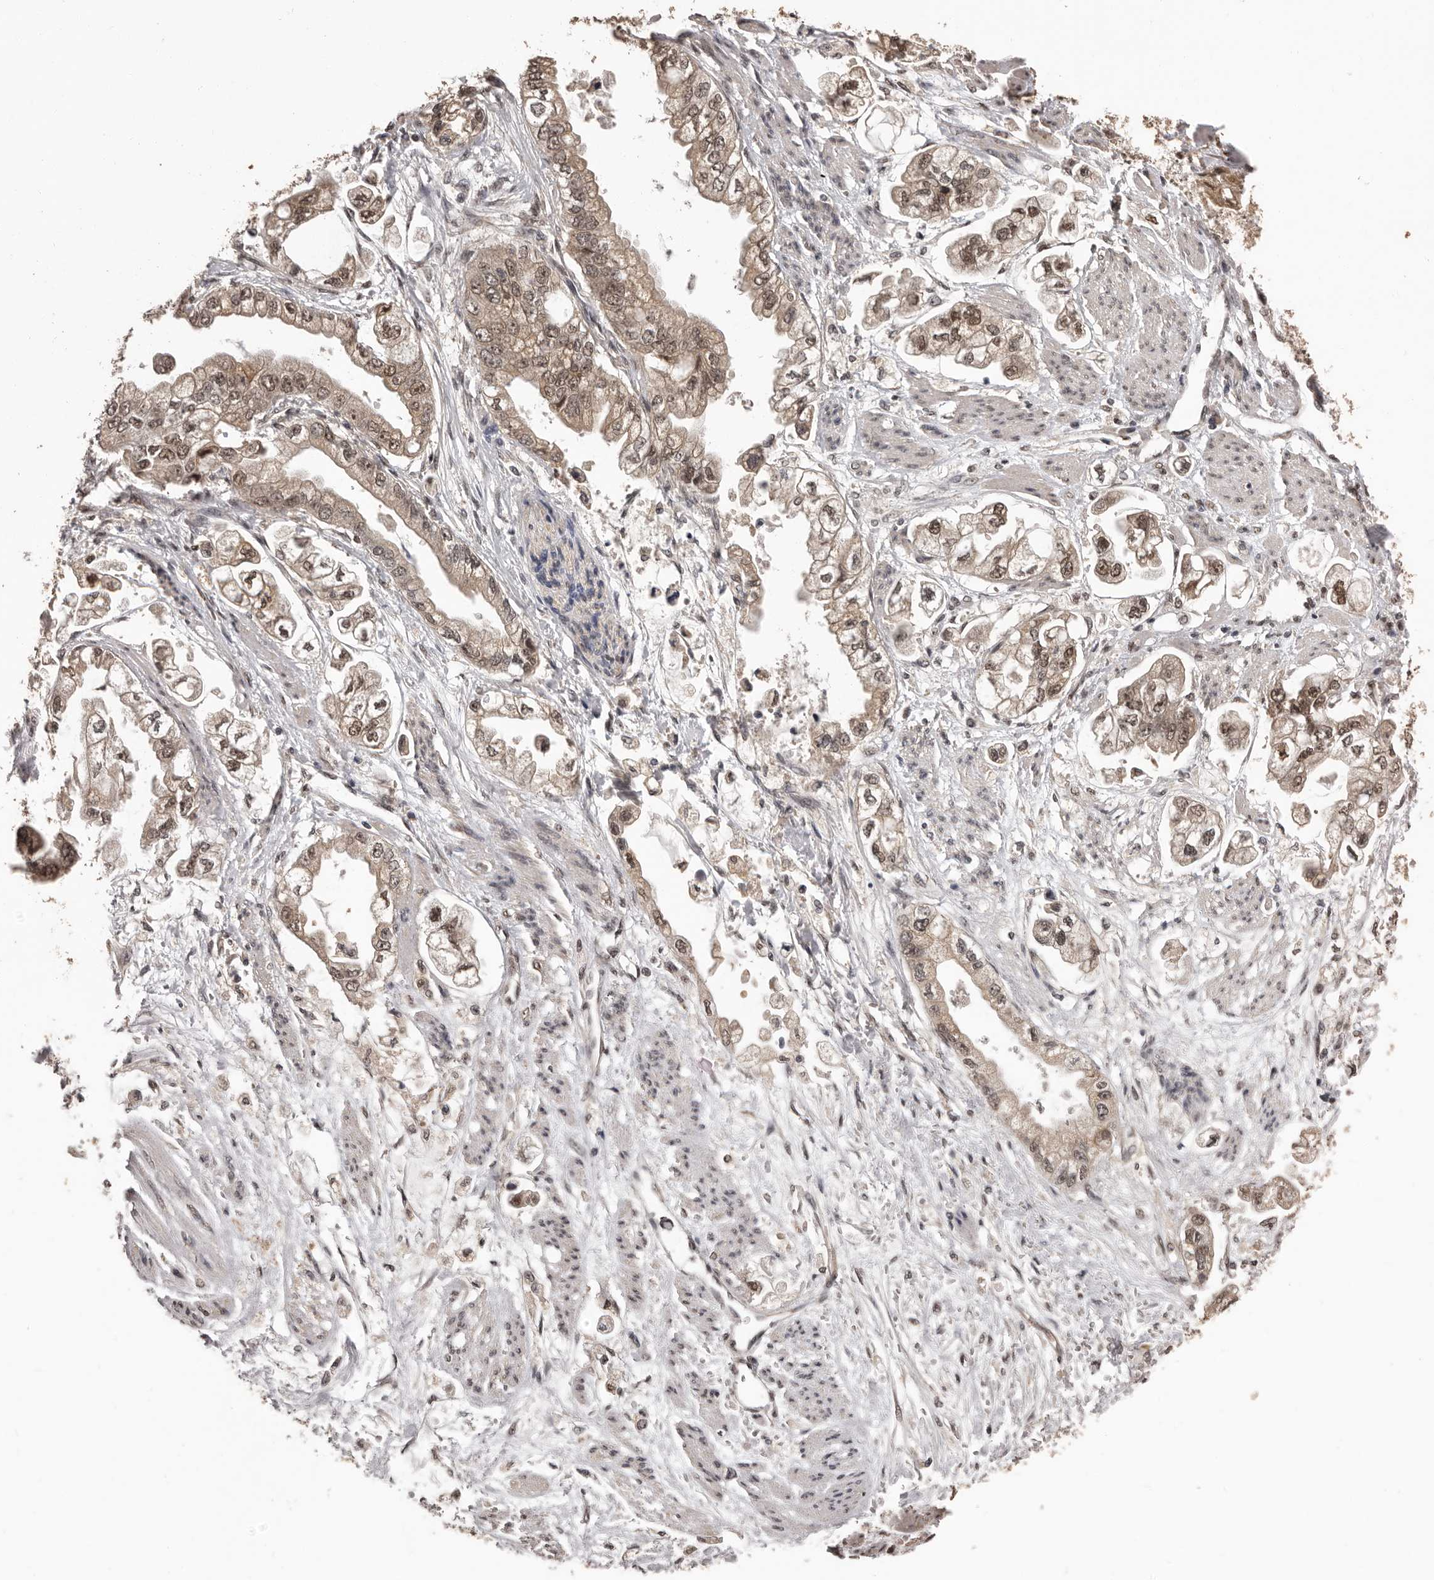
{"staining": {"intensity": "weak", "quantity": ">75%", "location": "cytoplasmic/membranous,nuclear"}, "tissue": "stomach cancer", "cell_type": "Tumor cells", "image_type": "cancer", "snomed": [{"axis": "morphology", "description": "Adenocarcinoma, NOS"}, {"axis": "topography", "description": "Stomach"}], "caption": "A photomicrograph of stomach adenocarcinoma stained for a protein reveals weak cytoplasmic/membranous and nuclear brown staining in tumor cells.", "gene": "VPS37A", "patient": {"sex": "male", "age": 62}}